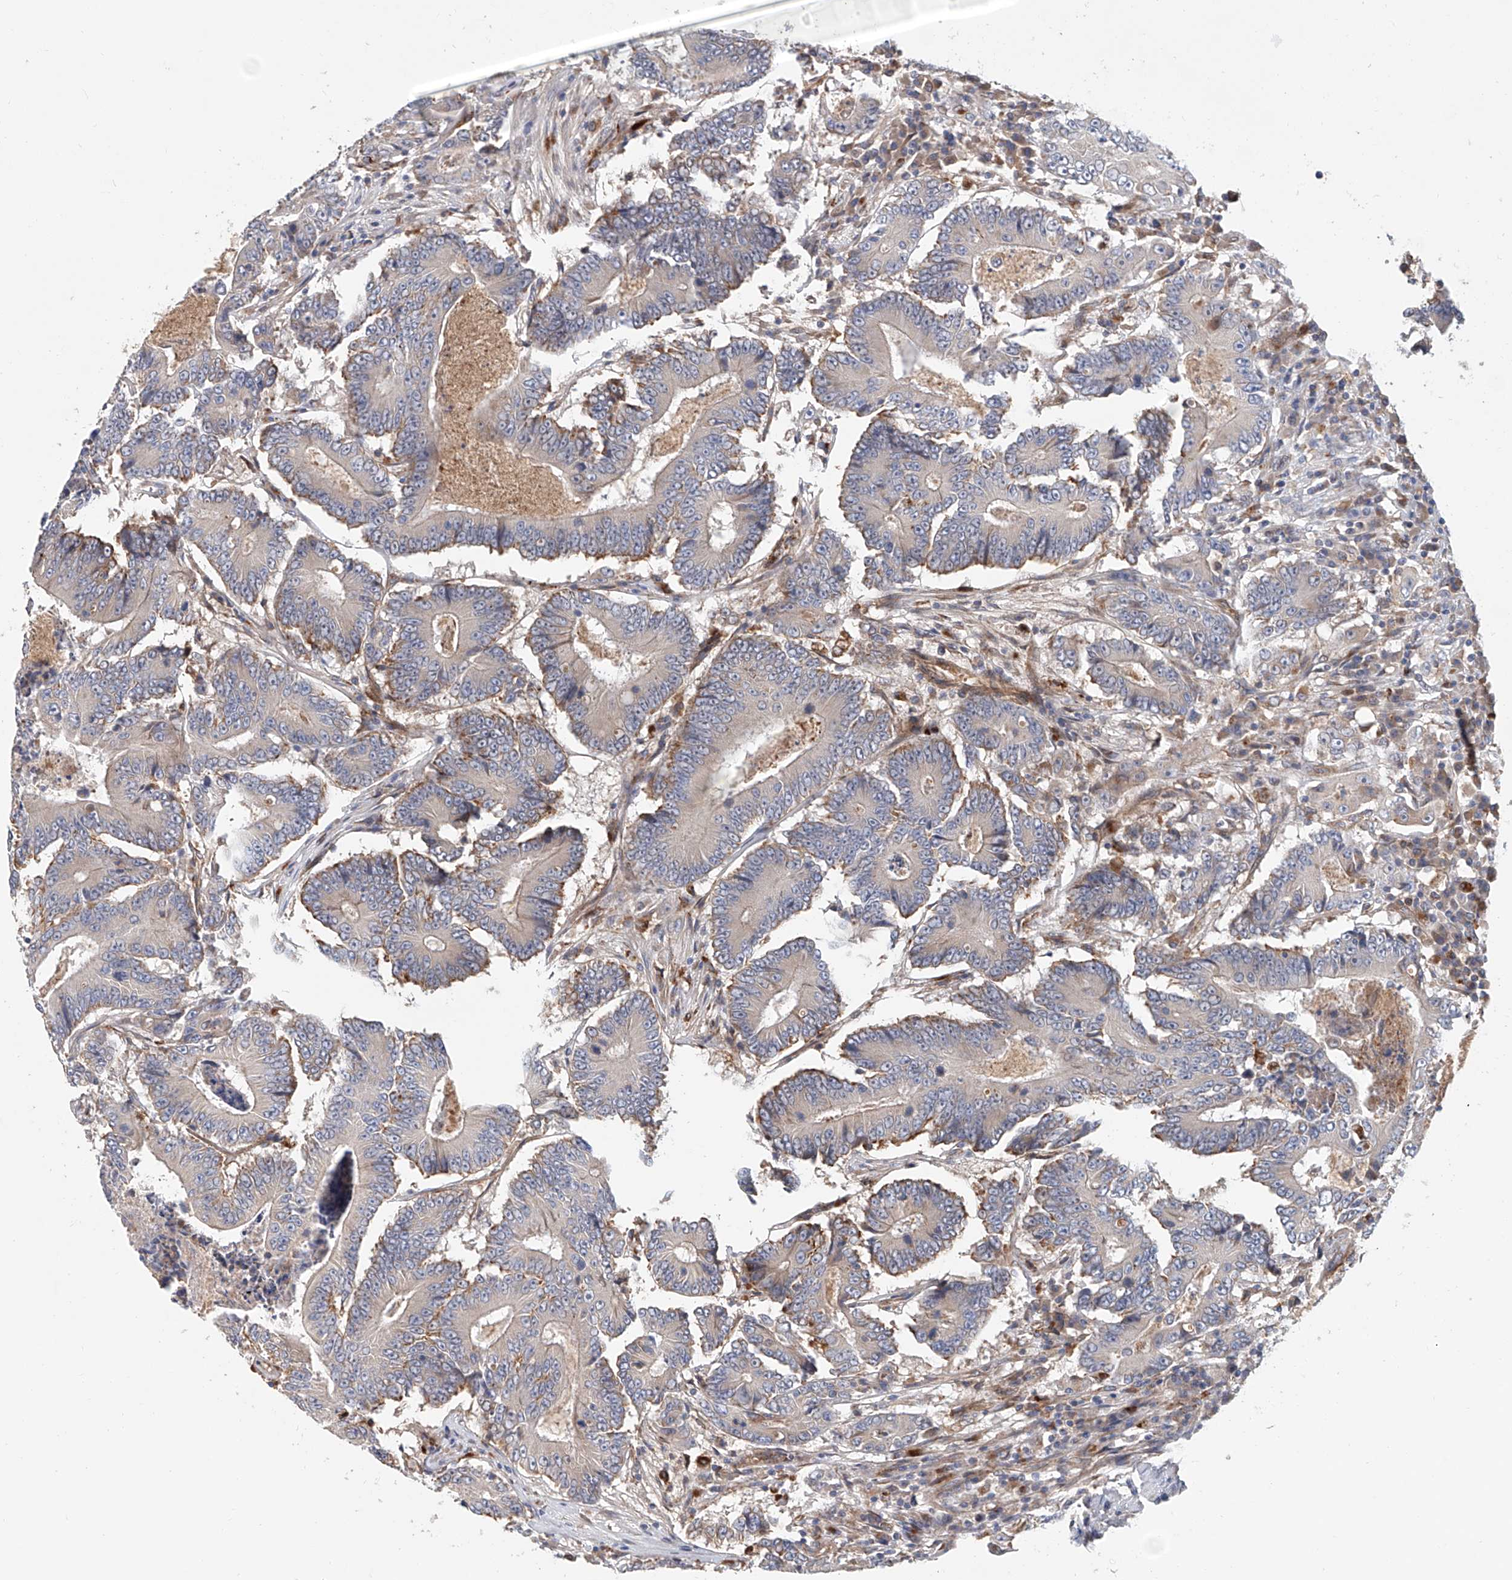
{"staining": {"intensity": "negative", "quantity": "none", "location": "none"}, "tissue": "colorectal cancer", "cell_type": "Tumor cells", "image_type": "cancer", "snomed": [{"axis": "morphology", "description": "Adenocarcinoma, NOS"}, {"axis": "topography", "description": "Colon"}], "caption": "This is an immunohistochemistry image of colorectal cancer (adenocarcinoma). There is no expression in tumor cells.", "gene": "HGSNAT", "patient": {"sex": "male", "age": 83}}